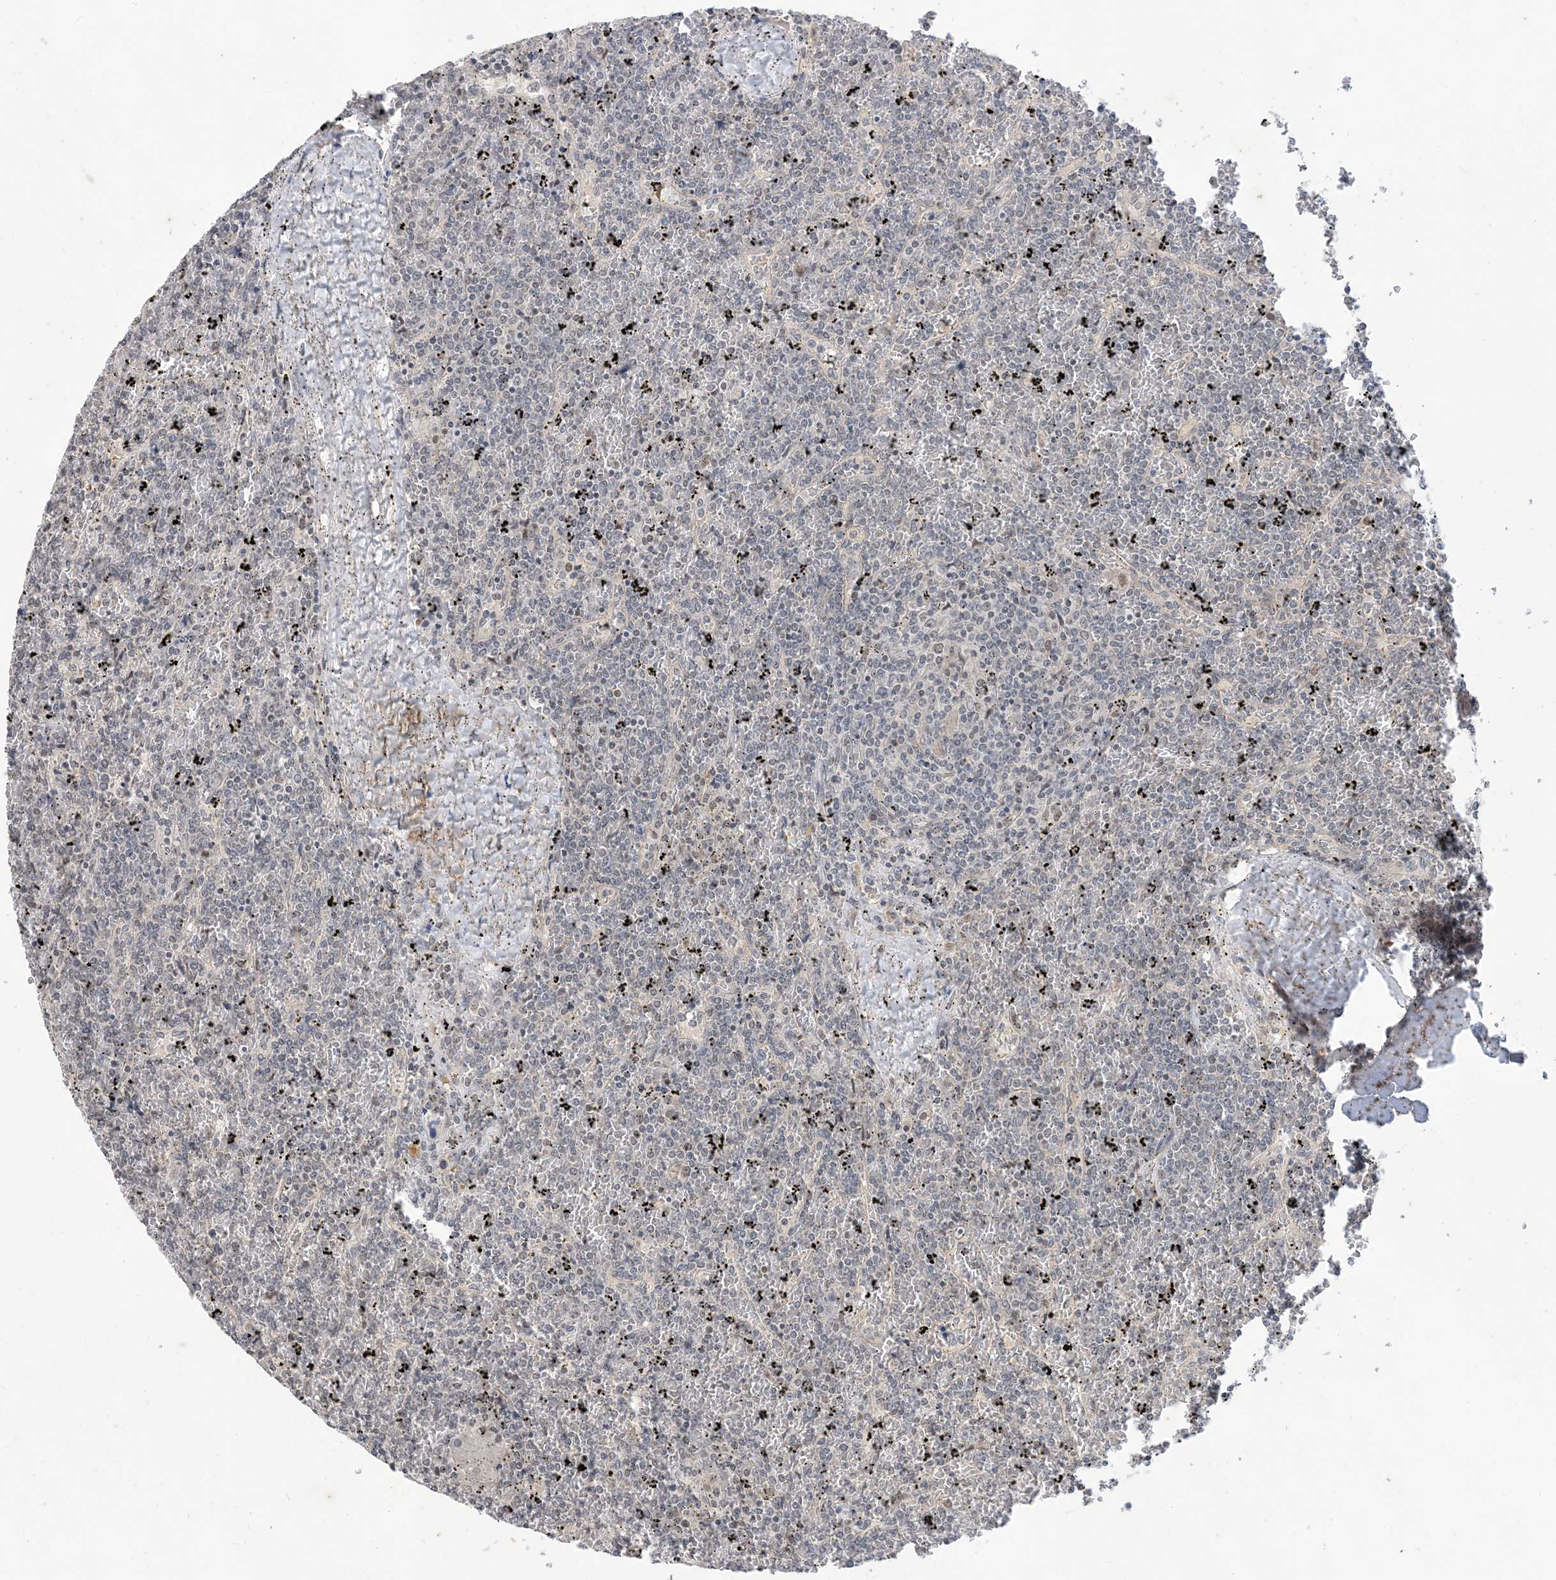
{"staining": {"intensity": "negative", "quantity": "none", "location": "none"}, "tissue": "lymphoma", "cell_type": "Tumor cells", "image_type": "cancer", "snomed": [{"axis": "morphology", "description": "Malignant lymphoma, non-Hodgkin's type, Low grade"}, {"axis": "topography", "description": "Spleen"}], "caption": "Tumor cells are negative for brown protein staining in low-grade malignant lymphoma, non-Hodgkin's type.", "gene": "RANBP9", "patient": {"sex": "female", "age": 19}}